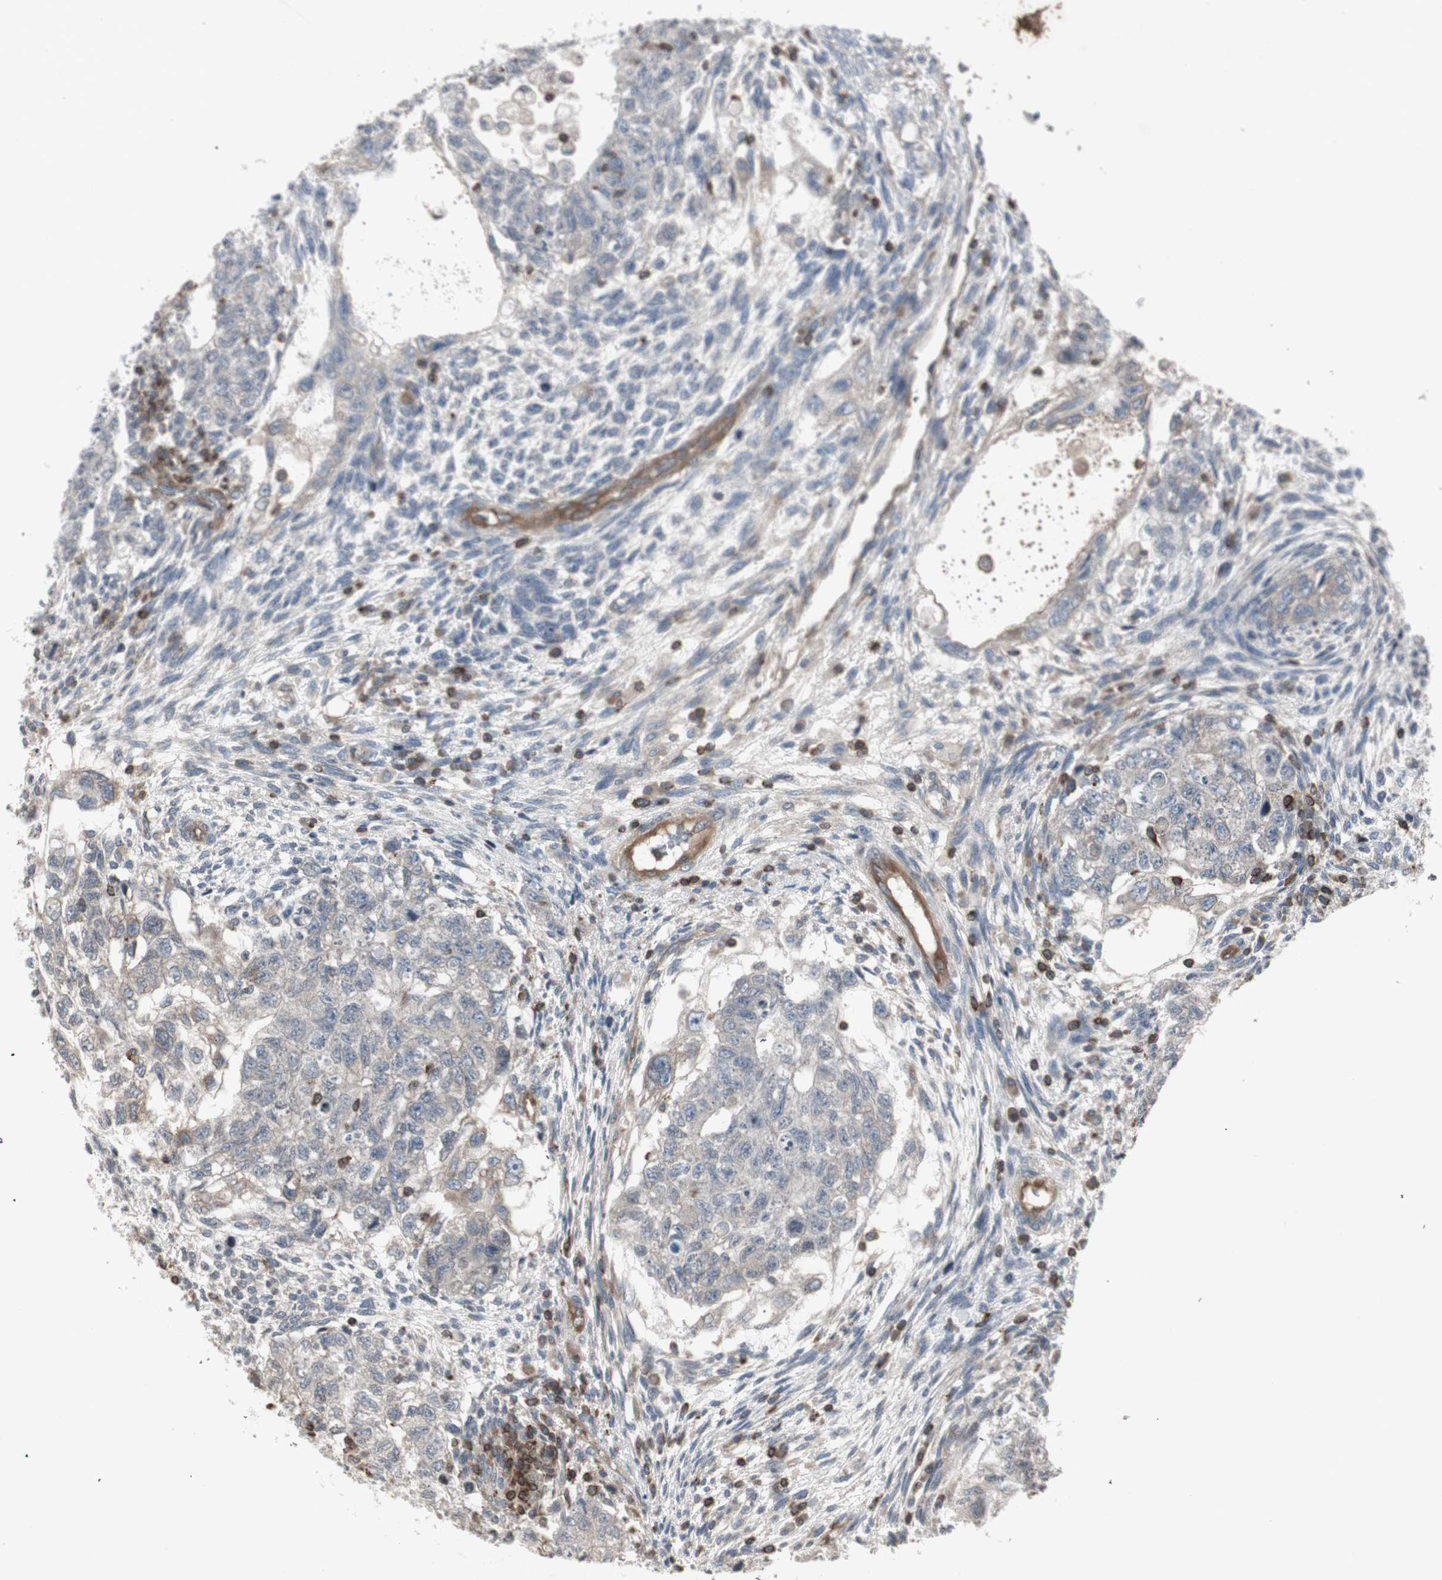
{"staining": {"intensity": "weak", "quantity": "25%-75%", "location": "cytoplasmic/membranous"}, "tissue": "testis cancer", "cell_type": "Tumor cells", "image_type": "cancer", "snomed": [{"axis": "morphology", "description": "Normal tissue, NOS"}, {"axis": "morphology", "description": "Carcinoma, Embryonal, NOS"}, {"axis": "topography", "description": "Testis"}], "caption": "Immunohistochemical staining of testis embryonal carcinoma demonstrates weak cytoplasmic/membranous protein positivity in about 25%-75% of tumor cells.", "gene": "ARHGEF1", "patient": {"sex": "male", "age": 36}}